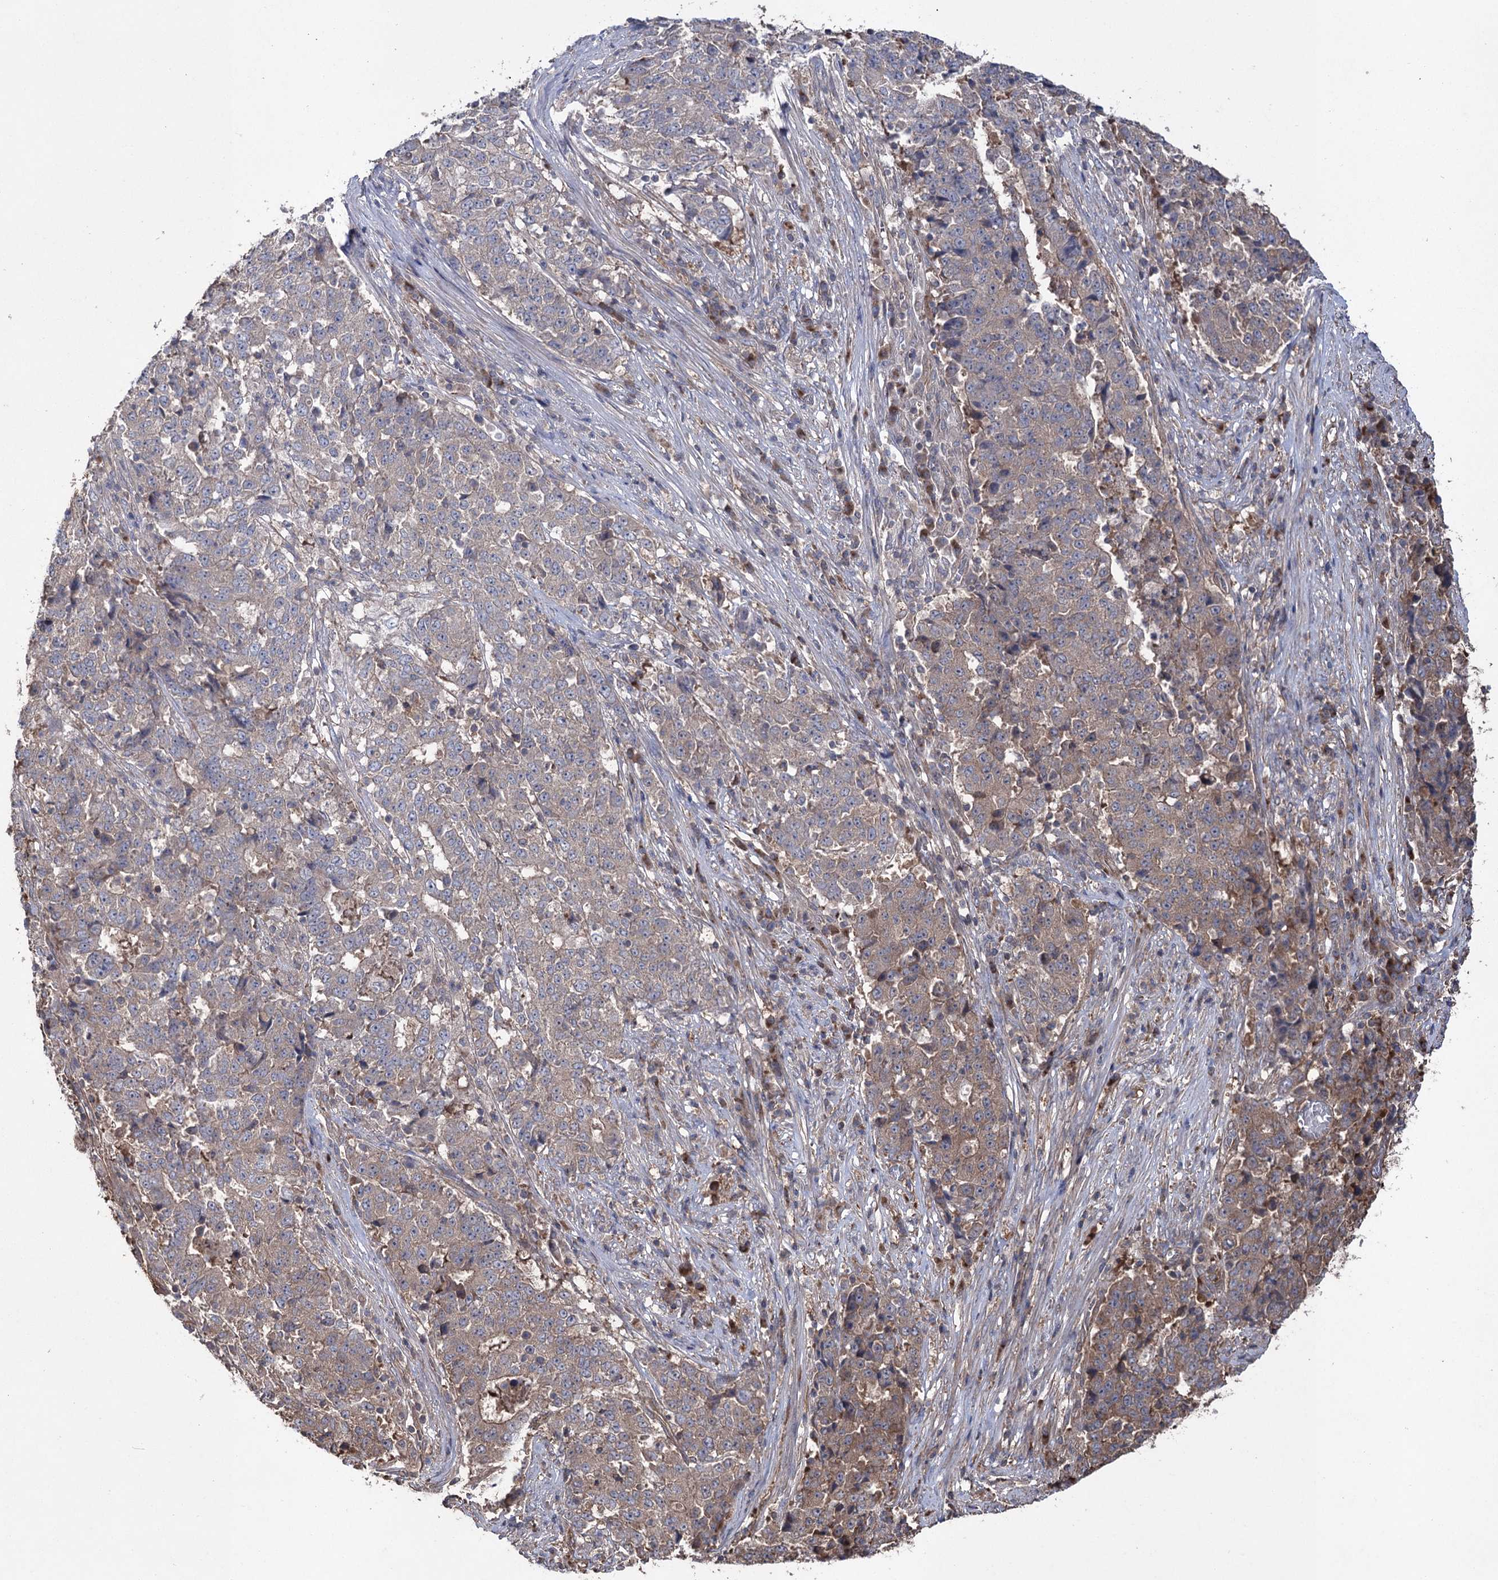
{"staining": {"intensity": "weak", "quantity": "<25%", "location": "cytoplasmic/membranous"}, "tissue": "stomach cancer", "cell_type": "Tumor cells", "image_type": "cancer", "snomed": [{"axis": "morphology", "description": "Adenocarcinoma, NOS"}, {"axis": "topography", "description": "Stomach"}], "caption": "This histopathology image is of adenocarcinoma (stomach) stained with immunohistochemistry to label a protein in brown with the nuclei are counter-stained blue. There is no staining in tumor cells. The staining is performed using DAB (3,3'-diaminobenzidine) brown chromogen with nuclei counter-stained in using hematoxylin.", "gene": "LARS2", "patient": {"sex": "male", "age": 59}}